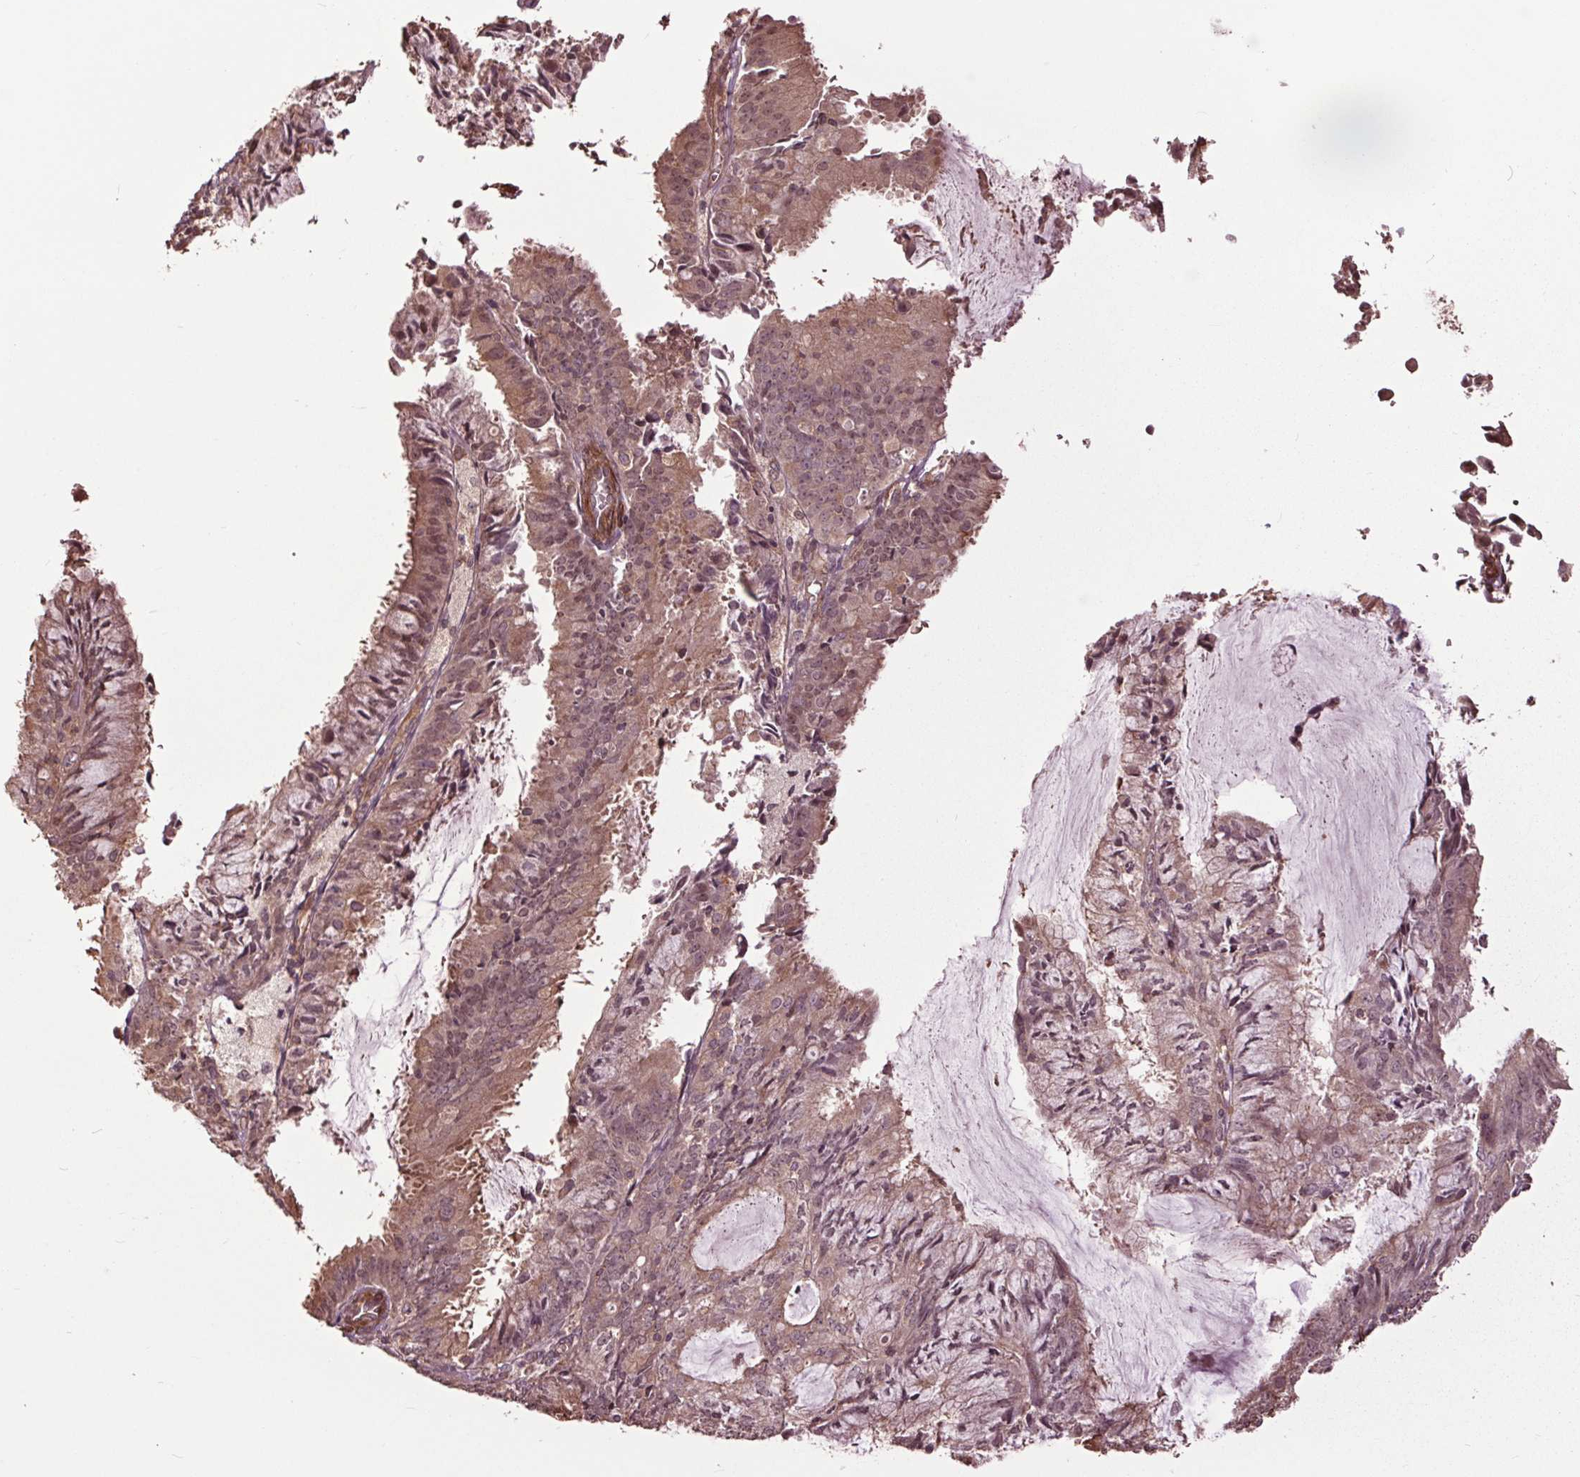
{"staining": {"intensity": "weak", "quantity": "25%-75%", "location": "cytoplasmic/membranous,nuclear"}, "tissue": "endometrial cancer", "cell_type": "Tumor cells", "image_type": "cancer", "snomed": [{"axis": "morphology", "description": "Adenocarcinoma, NOS"}, {"axis": "topography", "description": "Endometrium"}], "caption": "Human endometrial adenocarcinoma stained with a protein marker reveals weak staining in tumor cells.", "gene": "CEP95", "patient": {"sex": "female", "age": 57}}